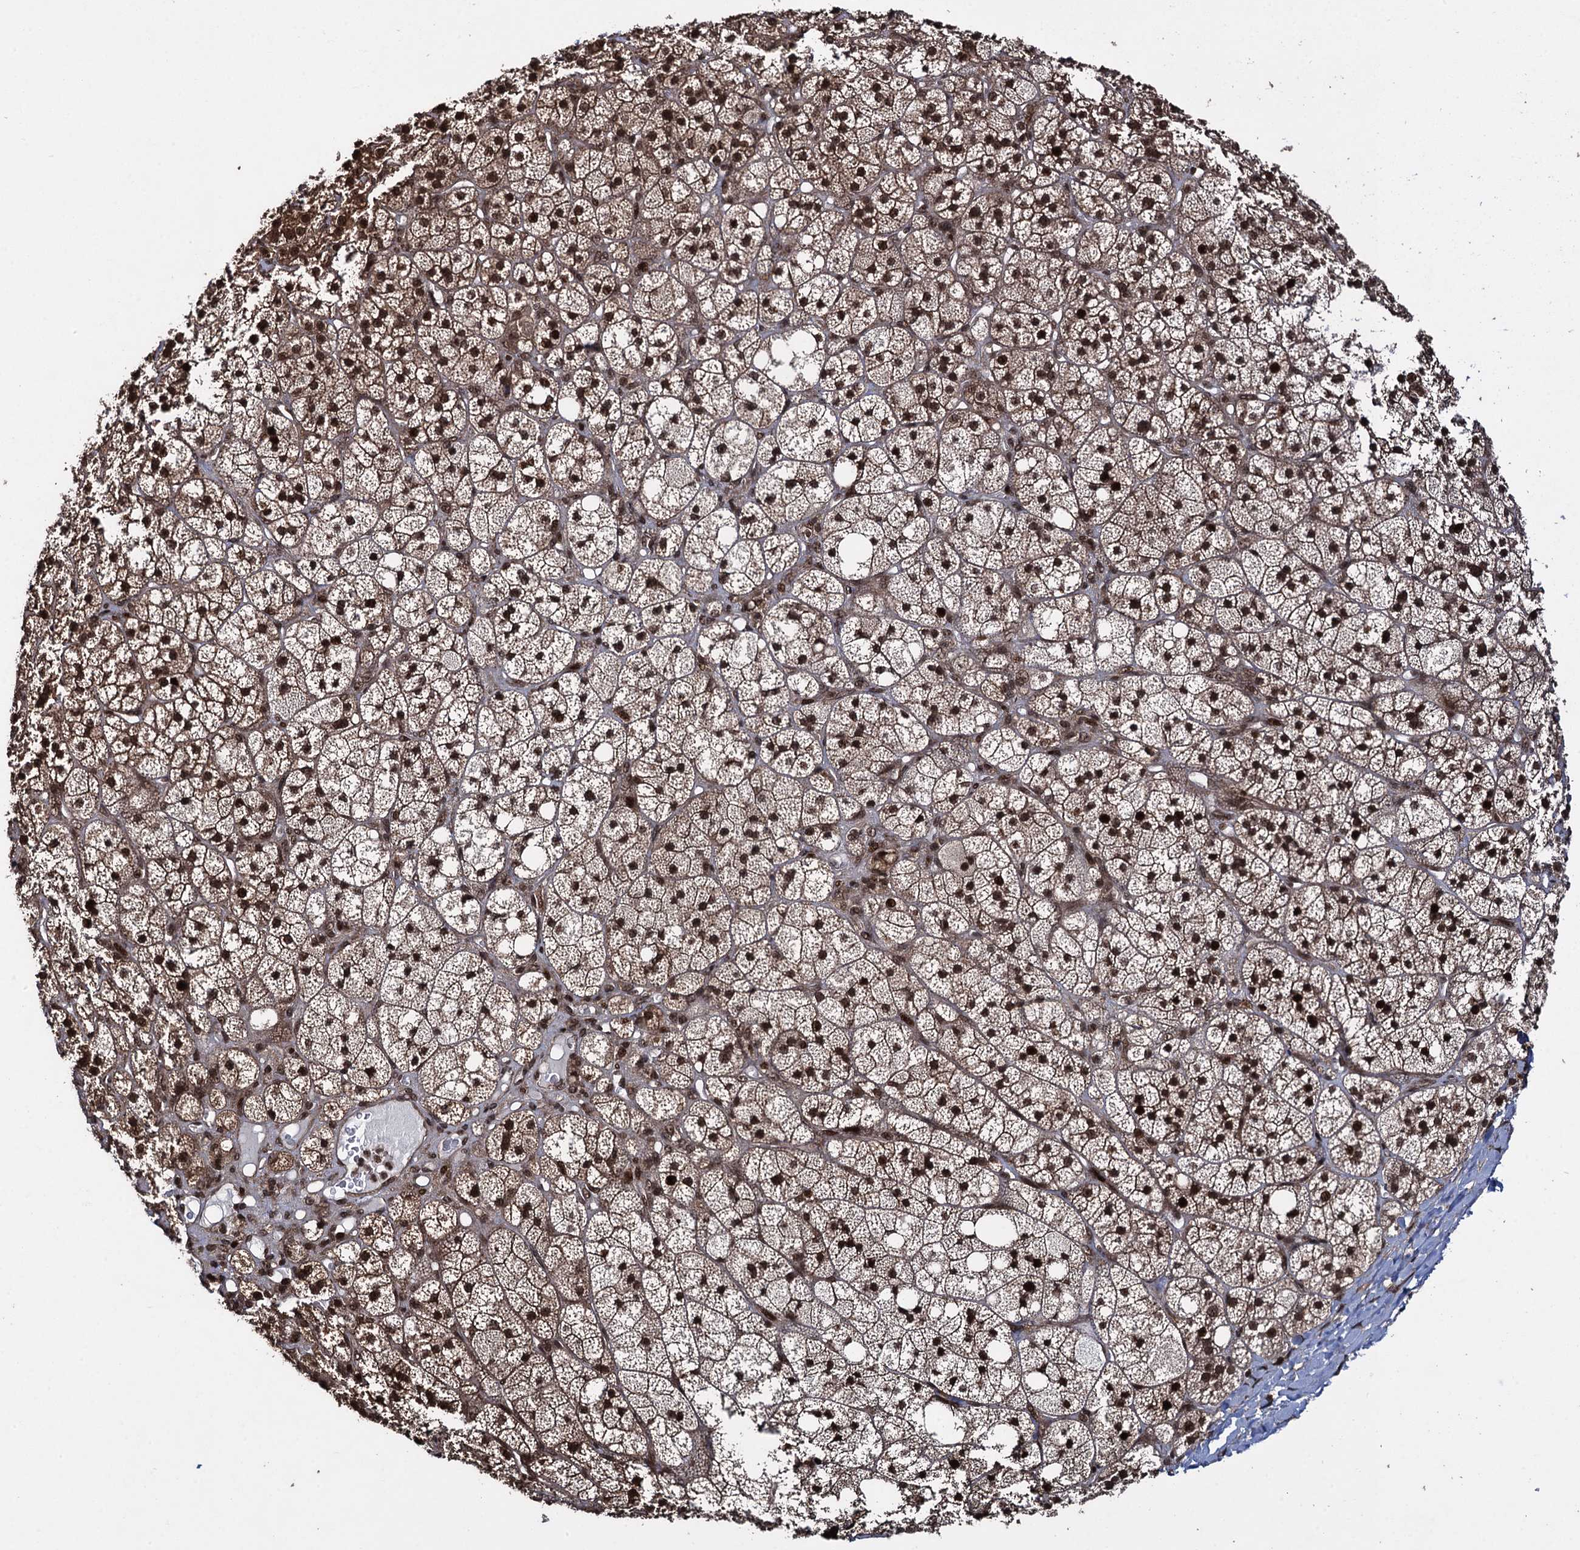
{"staining": {"intensity": "strong", "quantity": ">75%", "location": "cytoplasmic/membranous,nuclear"}, "tissue": "adrenal gland", "cell_type": "Glandular cells", "image_type": "normal", "snomed": [{"axis": "morphology", "description": "Normal tissue, NOS"}, {"axis": "topography", "description": "Adrenal gland"}], "caption": "A histopathology image showing strong cytoplasmic/membranous,nuclear positivity in about >75% of glandular cells in benign adrenal gland, as visualized by brown immunohistochemical staining.", "gene": "ZNF169", "patient": {"sex": "male", "age": 61}}